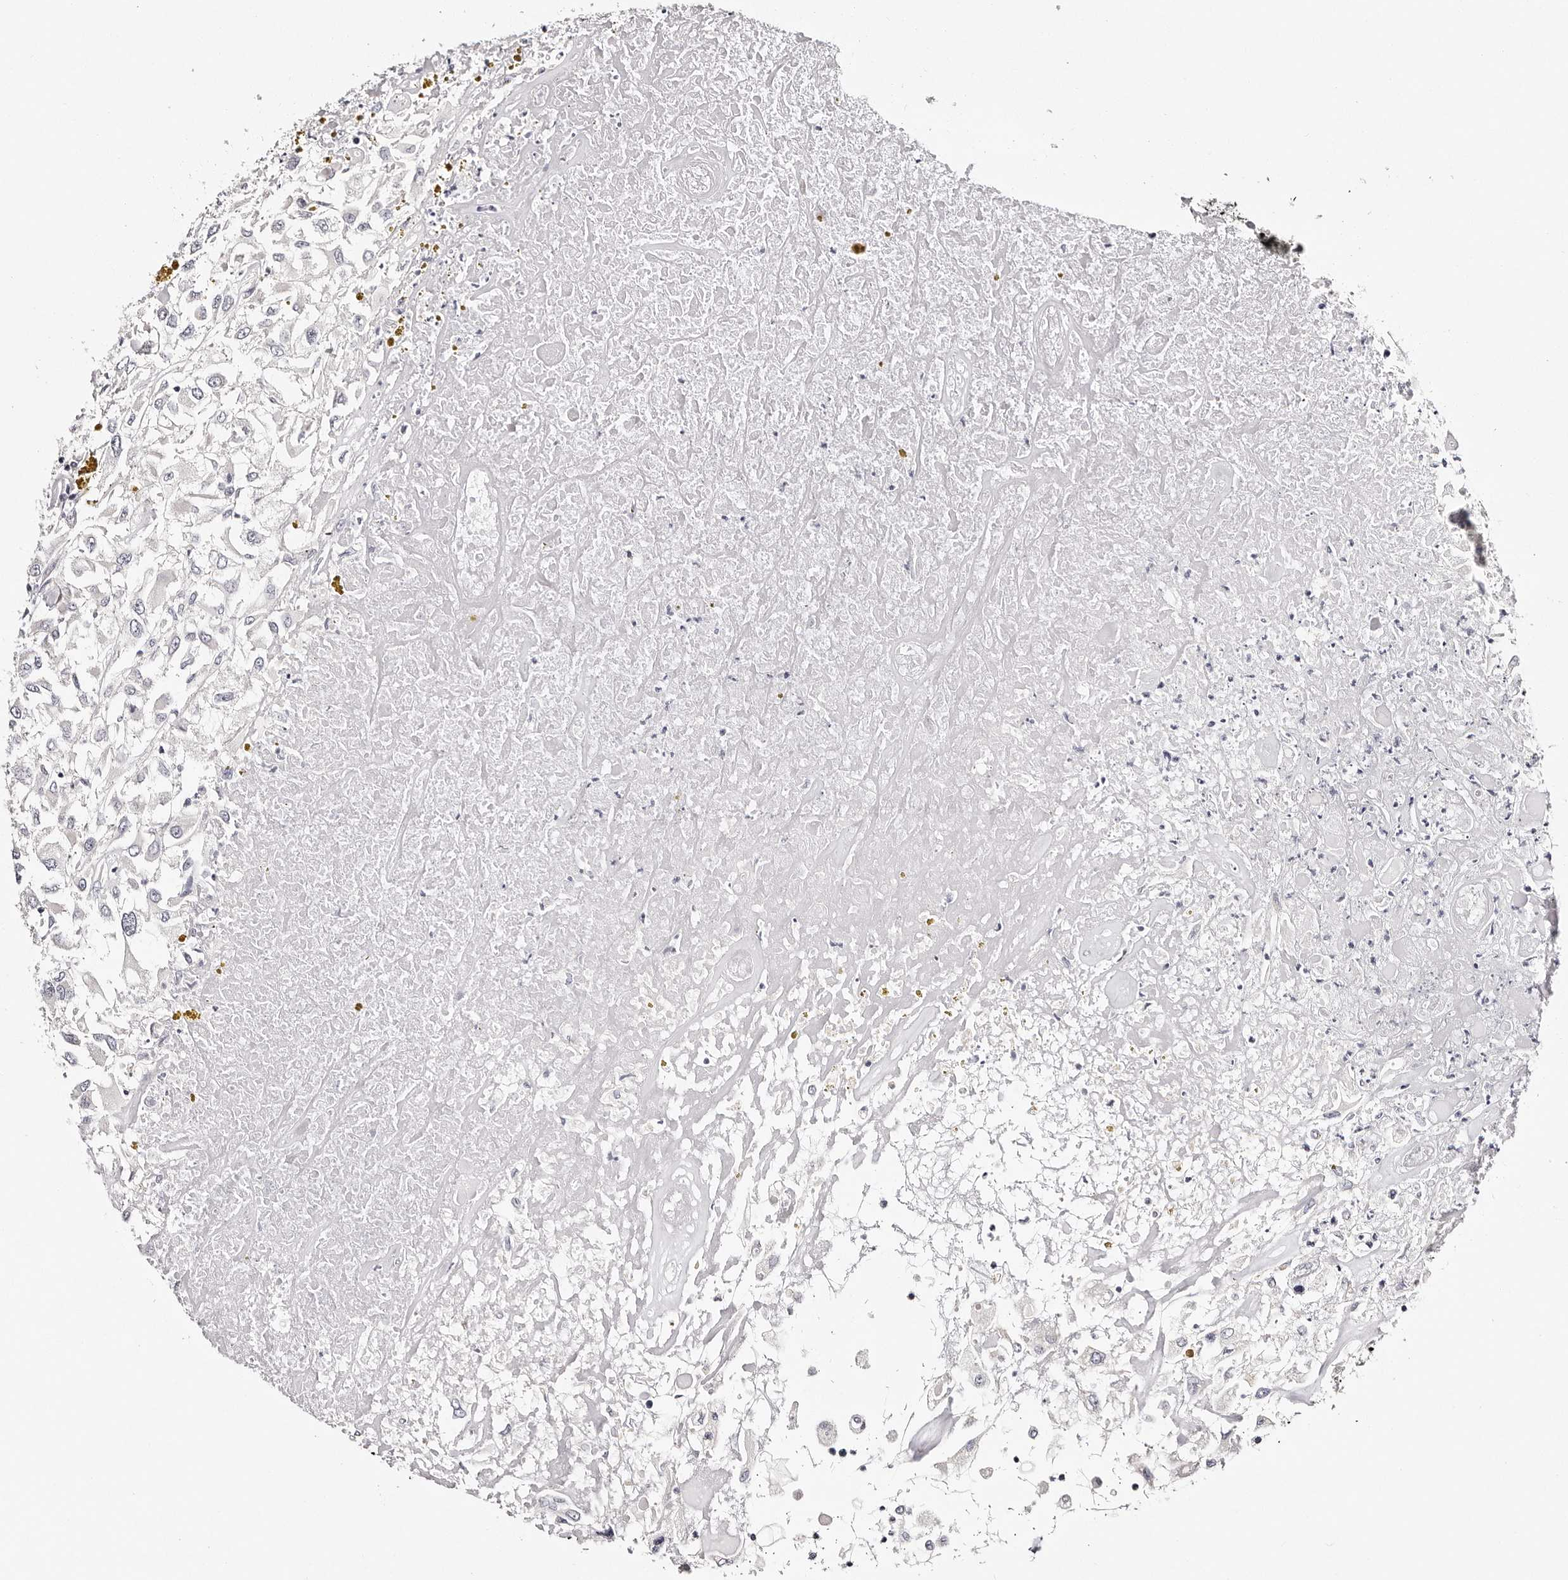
{"staining": {"intensity": "negative", "quantity": "none", "location": "none"}, "tissue": "renal cancer", "cell_type": "Tumor cells", "image_type": "cancer", "snomed": [{"axis": "morphology", "description": "Adenocarcinoma, NOS"}, {"axis": "topography", "description": "Kidney"}], "caption": "IHC micrograph of neoplastic tissue: human renal cancer (adenocarcinoma) stained with DAB (3,3'-diaminobenzidine) reveals no significant protein expression in tumor cells.", "gene": "ROM1", "patient": {"sex": "female", "age": 52}}